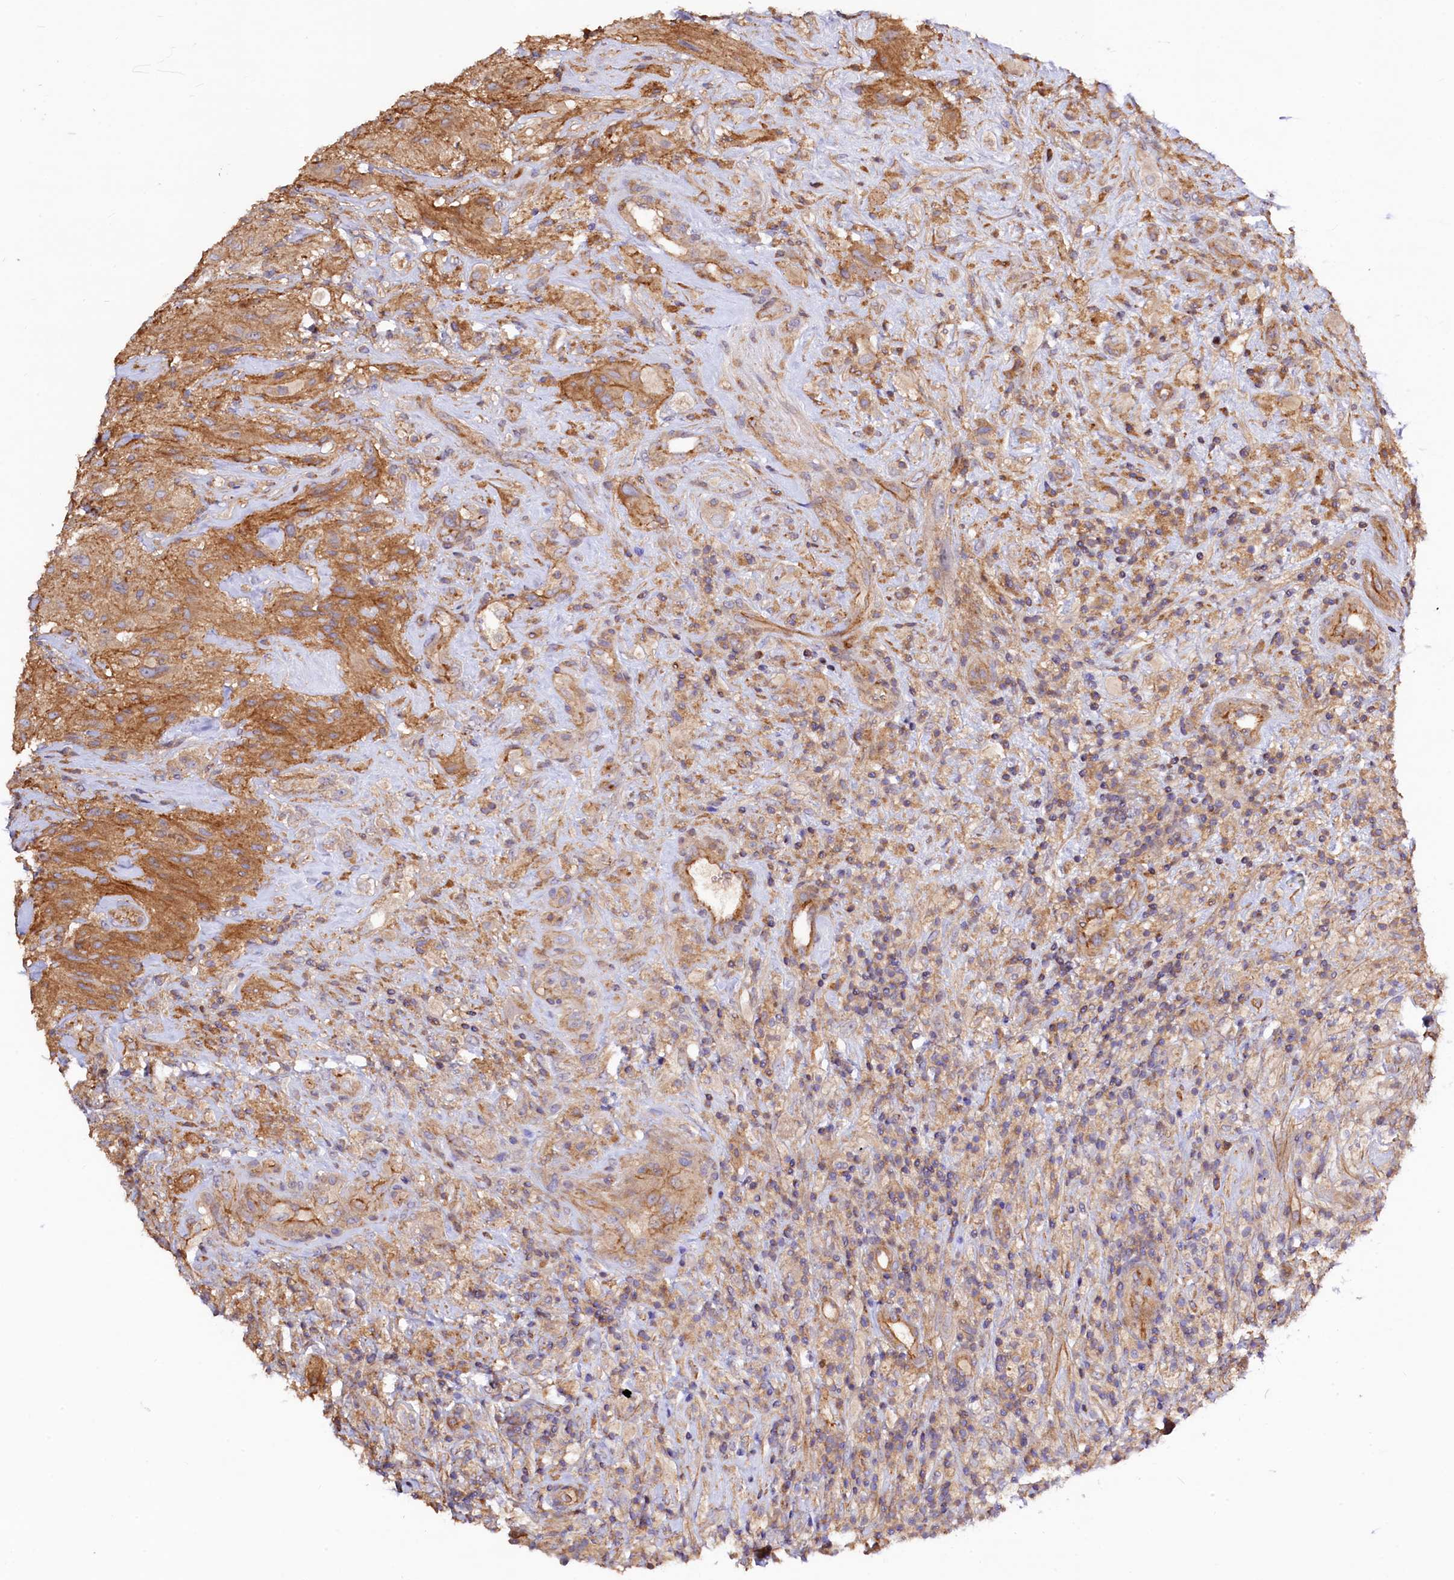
{"staining": {"intensity": "moderate", "quantity": "25%-75%", "location": "cytoplasmic/membranous"}, "tissue": "glioma", "cell_type": "Tumor cells", "image_type": "cancer", "snomed": [{"axis": "morphology", "description": "Glioma, malignant, High grade"}, {"axis": "topography", "description": "Brain"}], "caption": "Tumor cells display moderate cytoplasmic/membranous staining in about 25%-75% of cells in glioma.", "gene": "KLHDC4", "patient": {"sex": "male", "age": 69}}